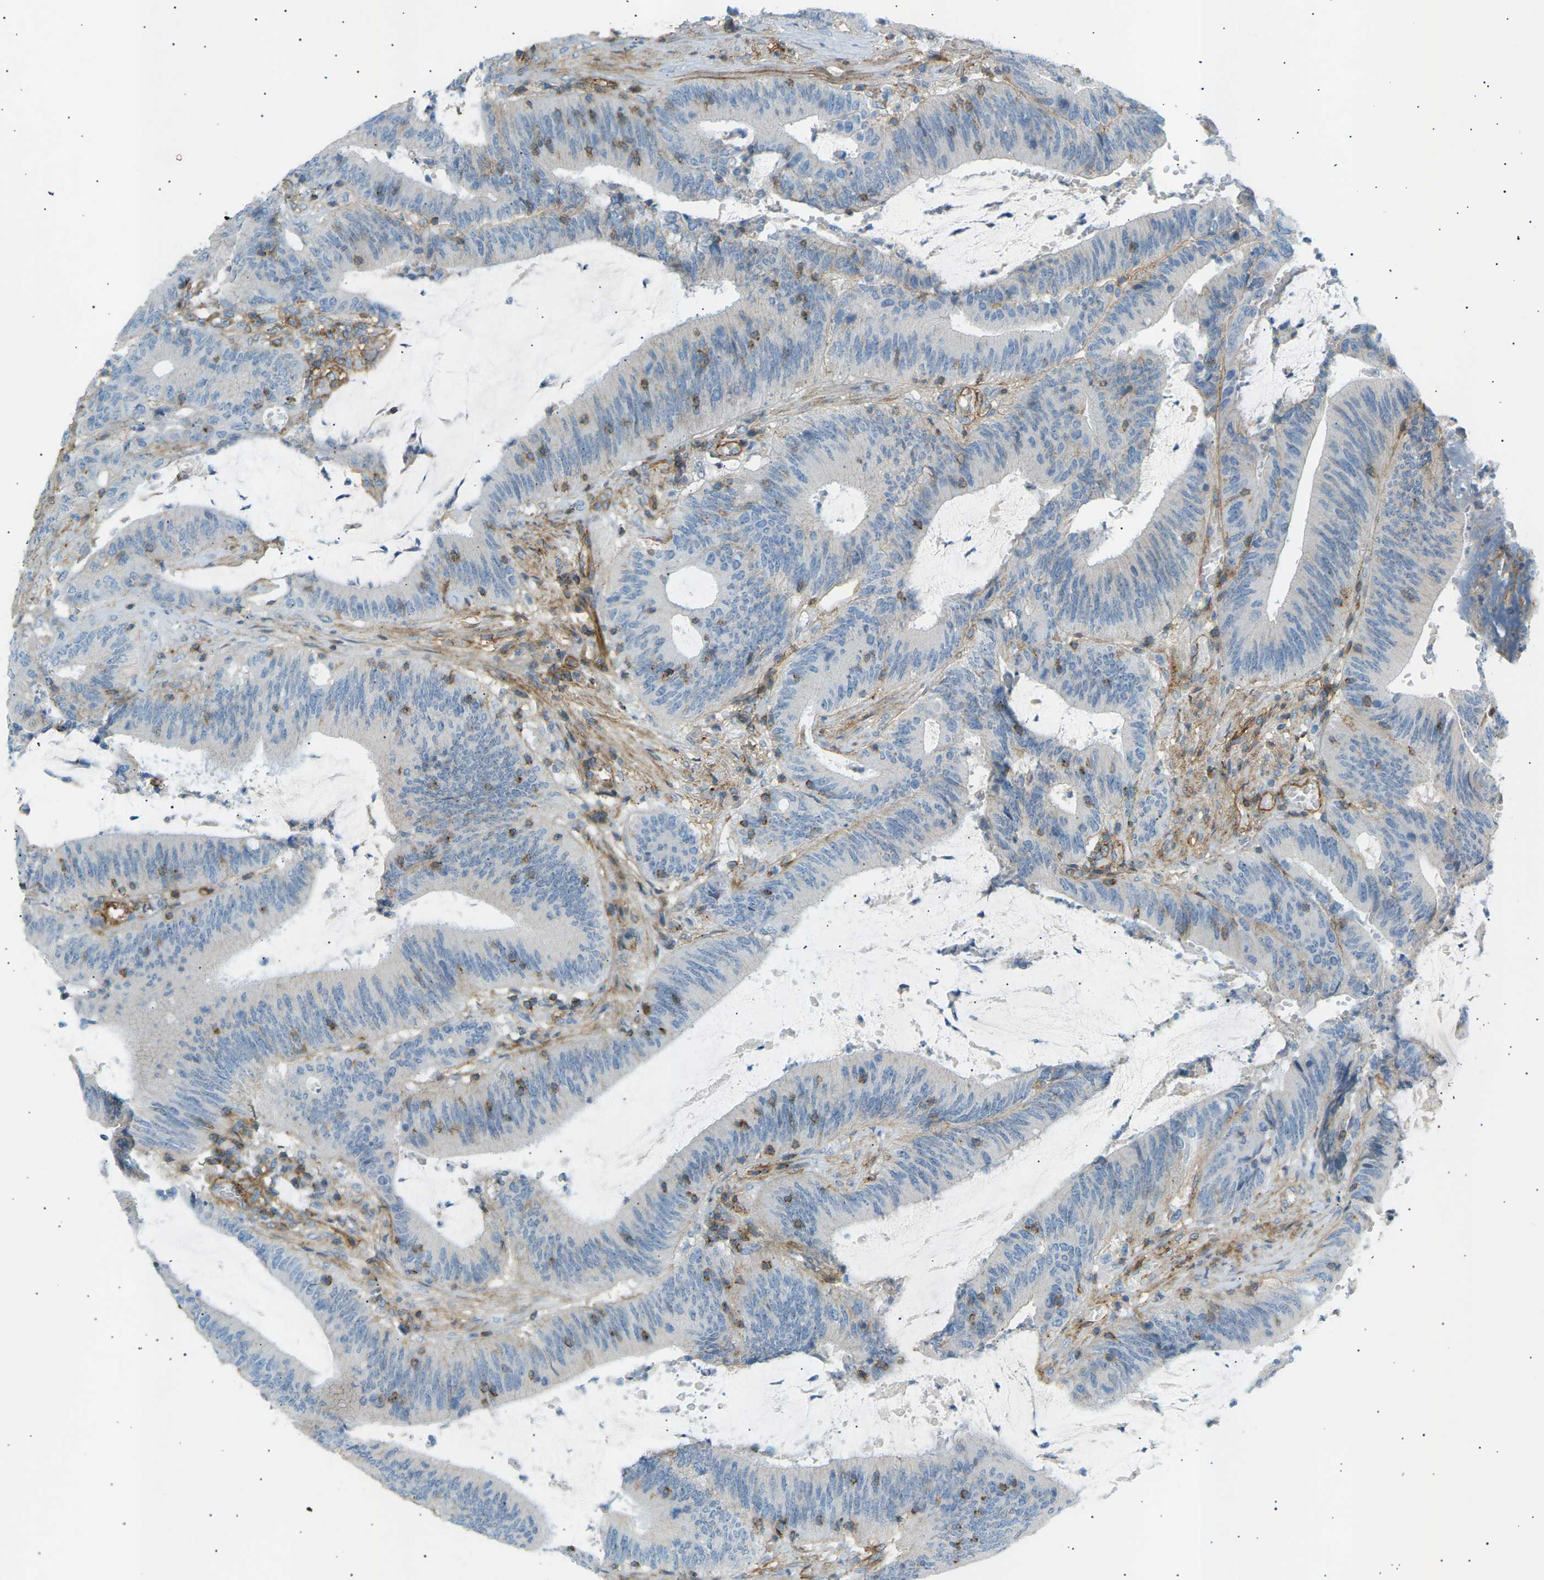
{"staining": {"intensity": "negative", "quantity": "none", "location": "none"}, "tissue": "colorectal cancer", "cell_type": "Tumor cells", "image_type": "cancer", "snomed": [{"axis": "morphology", "description": "Normal tissue, NOS"}, {"axis": "morphology", "description": "Adenocarcinoma, NOS"}, {"axis": "topography", "description": "Rectum"}], "caption": "A histopathology image of colorectal adenocarcinoma stained for a protein displays no brown staining in tumor cells.", "gene": "ATP2B4", "patient": {"sex": "female", "age": 66}}